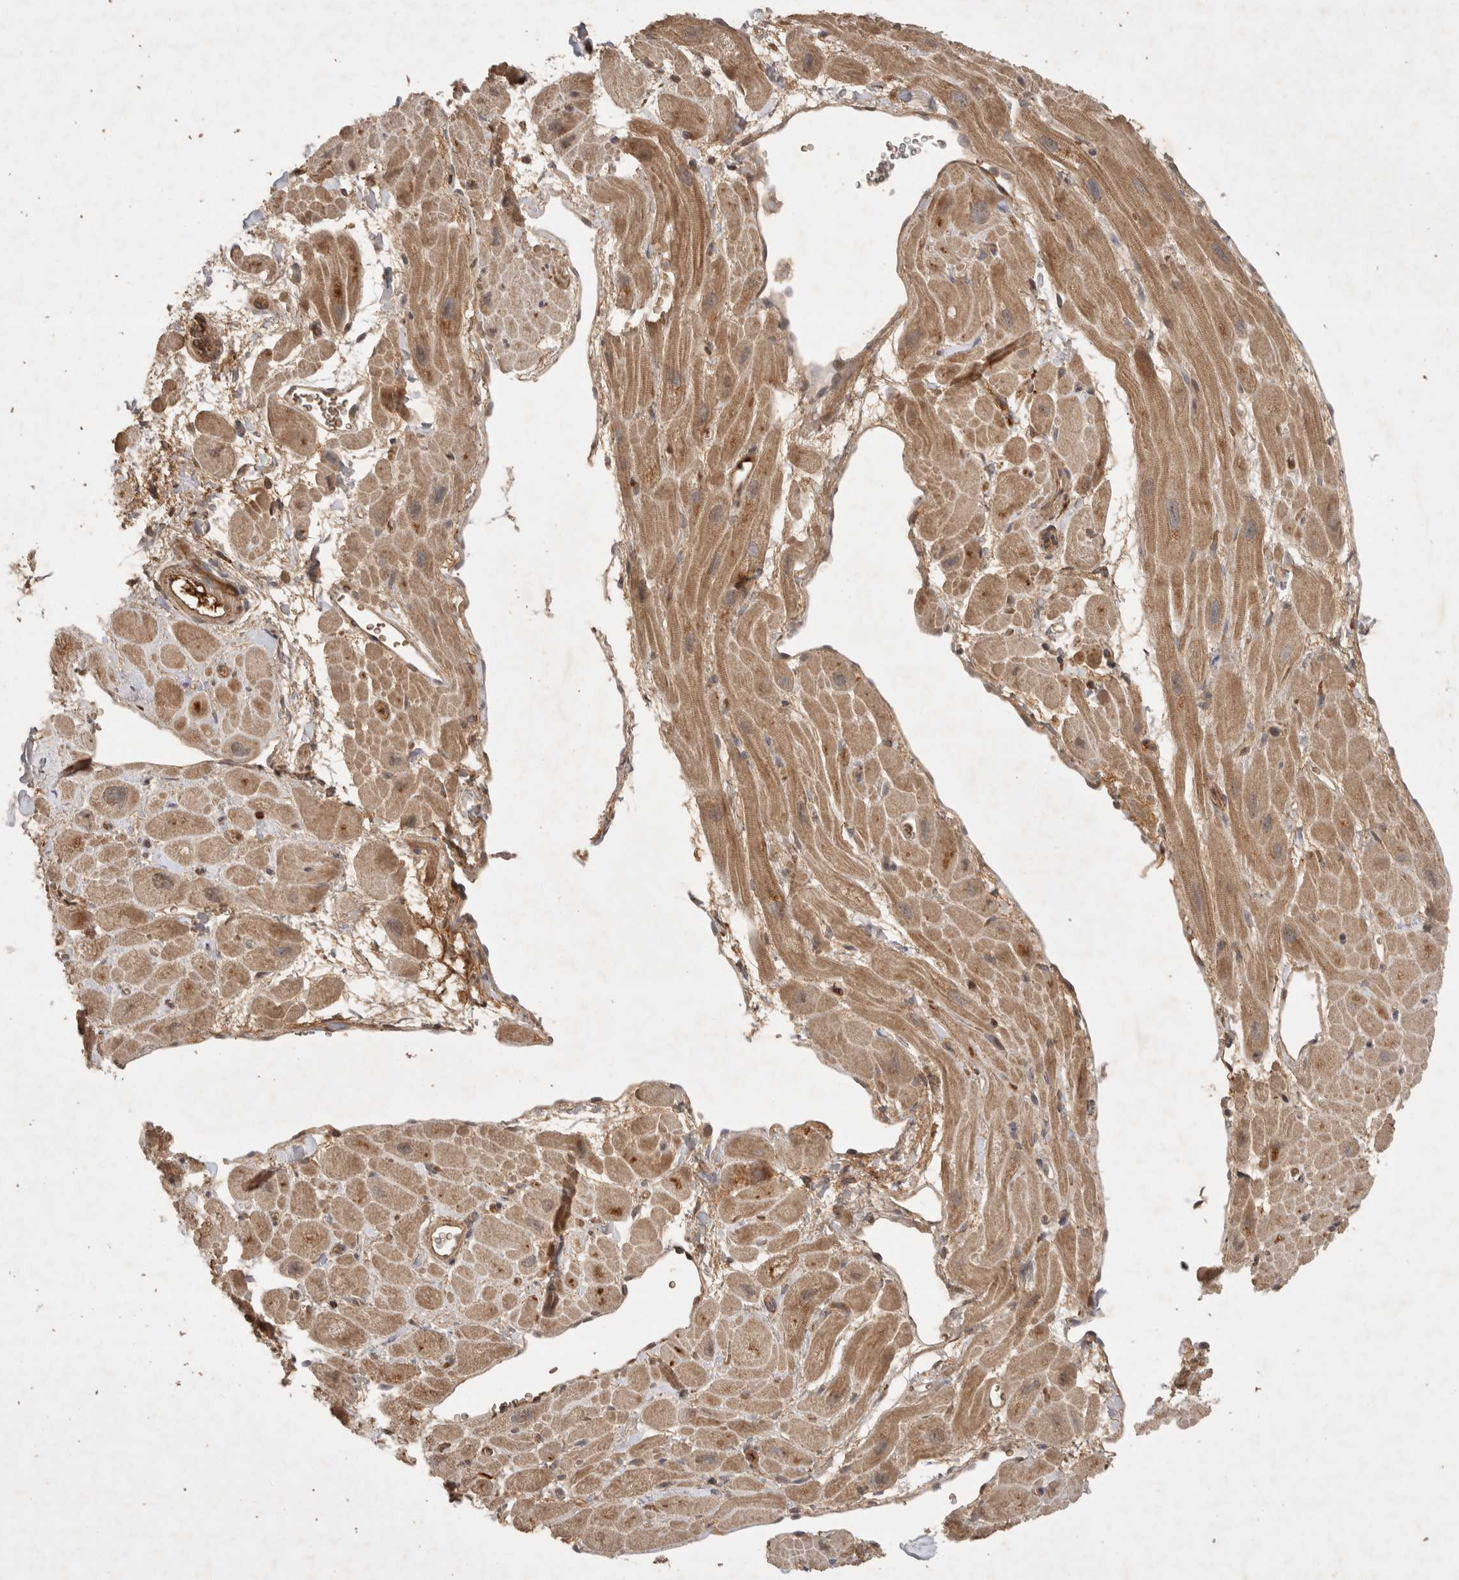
{"staining": {"intensity": "strong", "quantity": ">75%", "location": "cytoplasmic/membranous"}, "tissue": "heart muscle", "cell_type": "Cardiomyocytes", "image_type": "normal", "snomed": [{"axis": "morphology", "description": "Normal tissue, NOS"}, {"axis": "topography", "description": "Heart"}], "caption": "Brown immunohistochemical staining in benign heart muscle reveals strong cytoplasmic/membranous staining in approximately >75% of cardiomyocytes.", "gene": "FAM221A", "patient": {"sex": "male", "age": 49}}